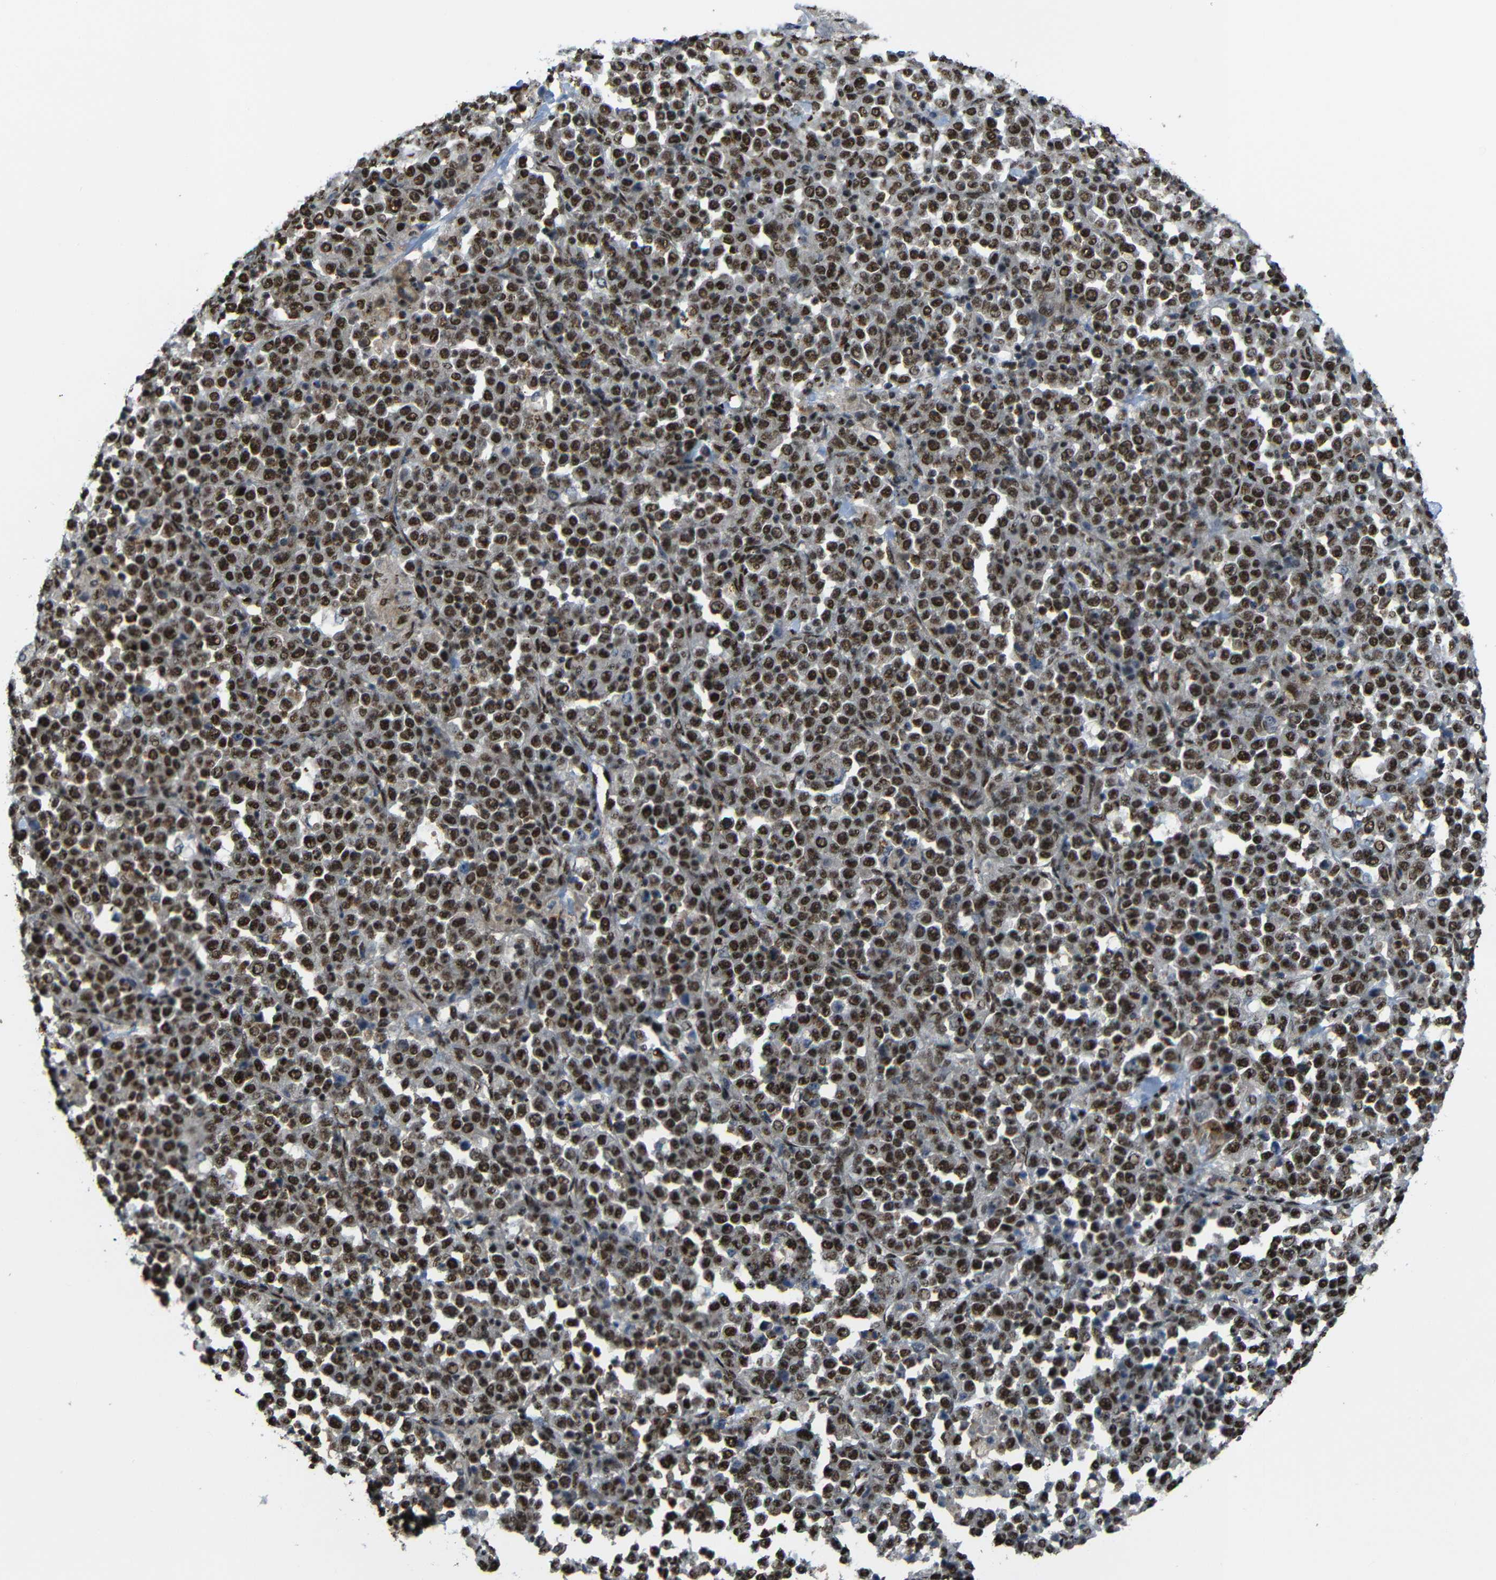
{"staining": {"intensity": "strong", "quantity": ">75%", "location": "cytoplasmic/membranous,nuclear"}, "tissue": "stomach cancer", "cell_type": "Tumor cells", "image_type": "cancer", "snomed": [{"axis": "morphology", "description": "Normal tissue, NOS"}, {"axis": "morphology", "description": "Adenocarcinoma, NOS"}, {"axis": "topography", "description": "Stomach, upper"}, {"axis": "topography", "description": "Stomach"}], "caption": "The image shows staining of adenocarcinoma (stomach), revealing strong cytoplasmic/membranous and nuclear protein positivity (brown color) within tumor cells.", "gene": "TCF7L2", "patient": {"sex": "male", "age": 59}}